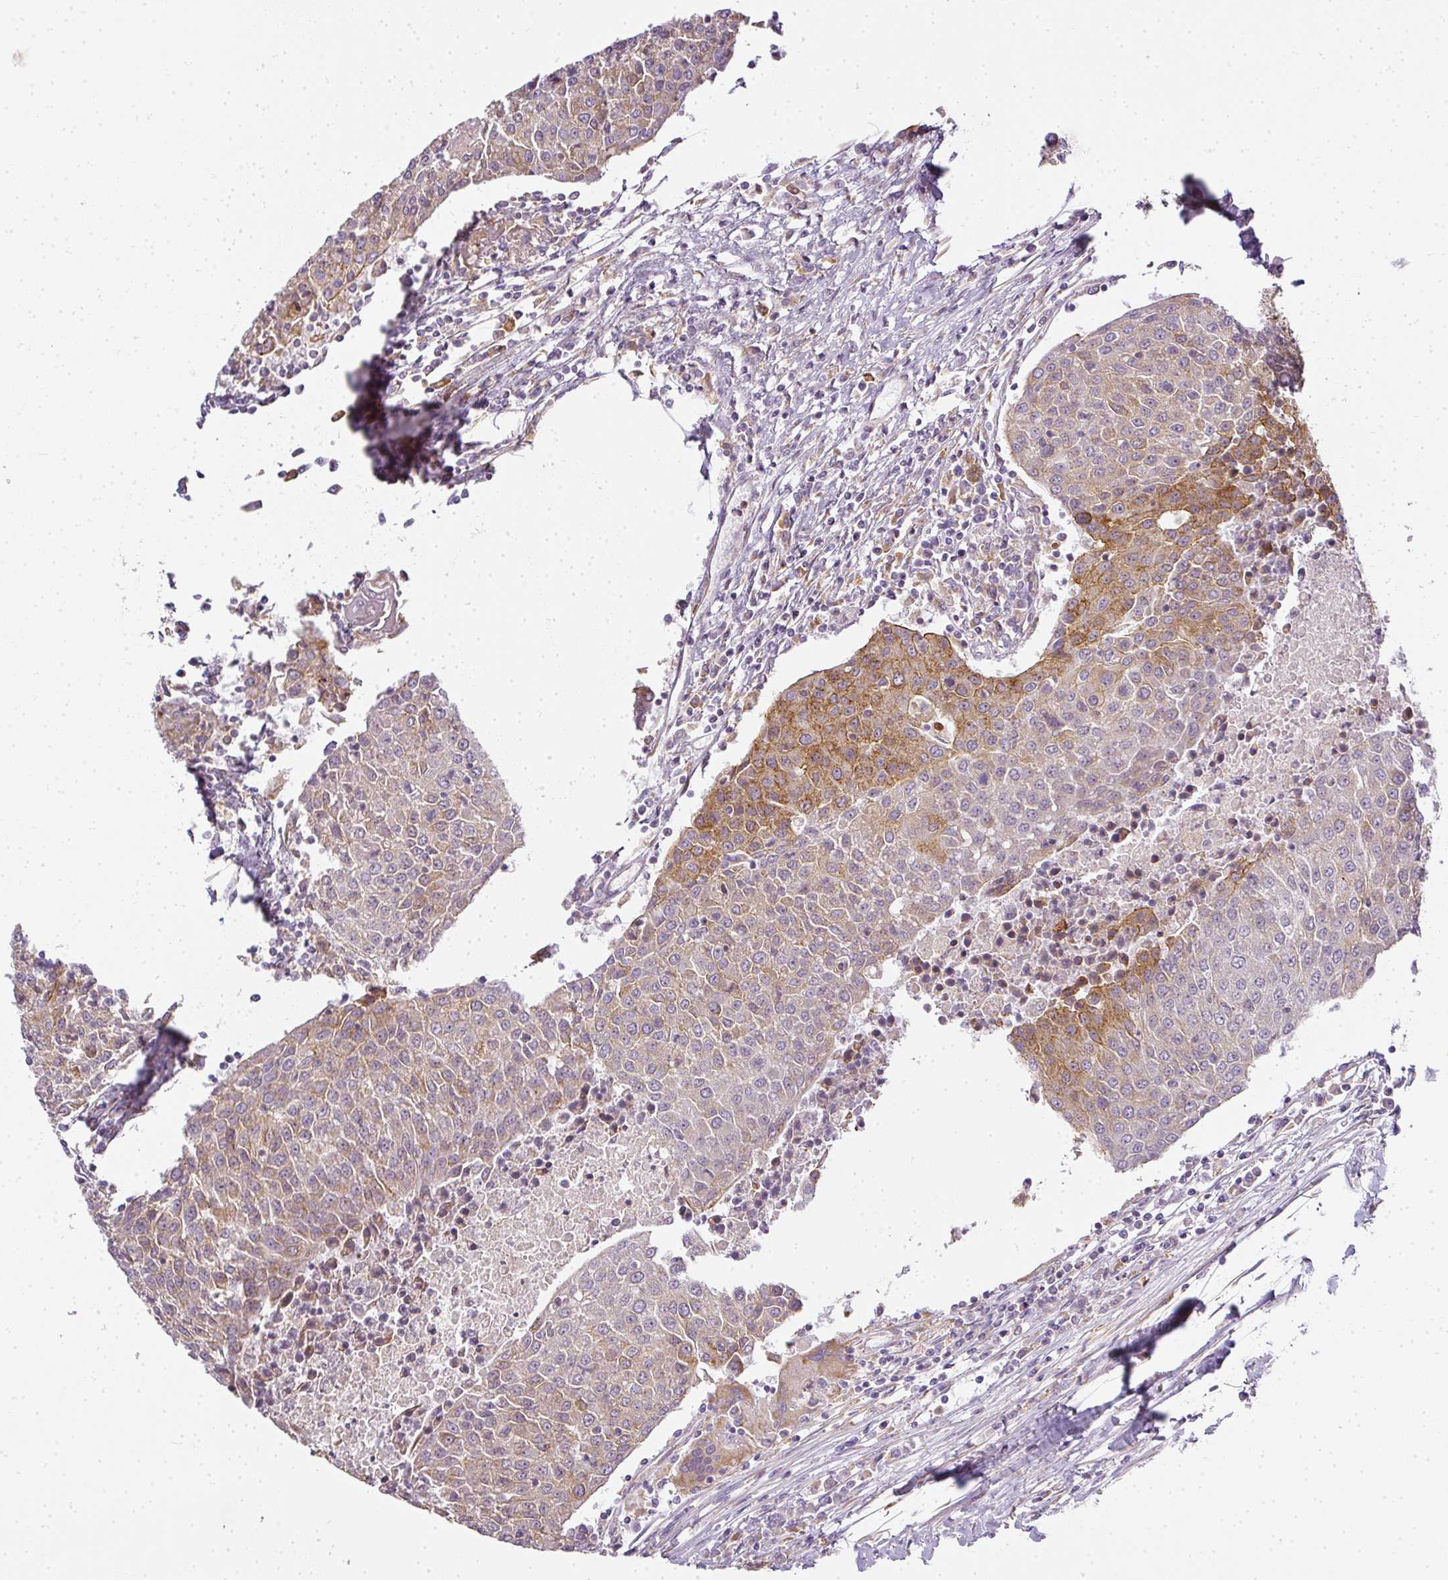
{"staining": {"intensity": "moderate", "quantity": "25%-75%", "location": "cytoplasmic/membranous"}, "tissue": "urothelial cancer", "cell_type": "Tumor cells", "image_type": "cancer", "snomed": [{"axis": "morphology", "description": "Urothelial carcinoma, High grade"}, {"axis": "topography", "description": "Urinary bladder"}], "caption": "Urothelial carcinoma (high-grade) was stained to show a protein in brown. There is medium levels of moderate cytoplasmic/membranous positivity in about 25%-75% of tumor cells.", "gene": "MED19", "patient": {"sex": "female", "age": 85}}